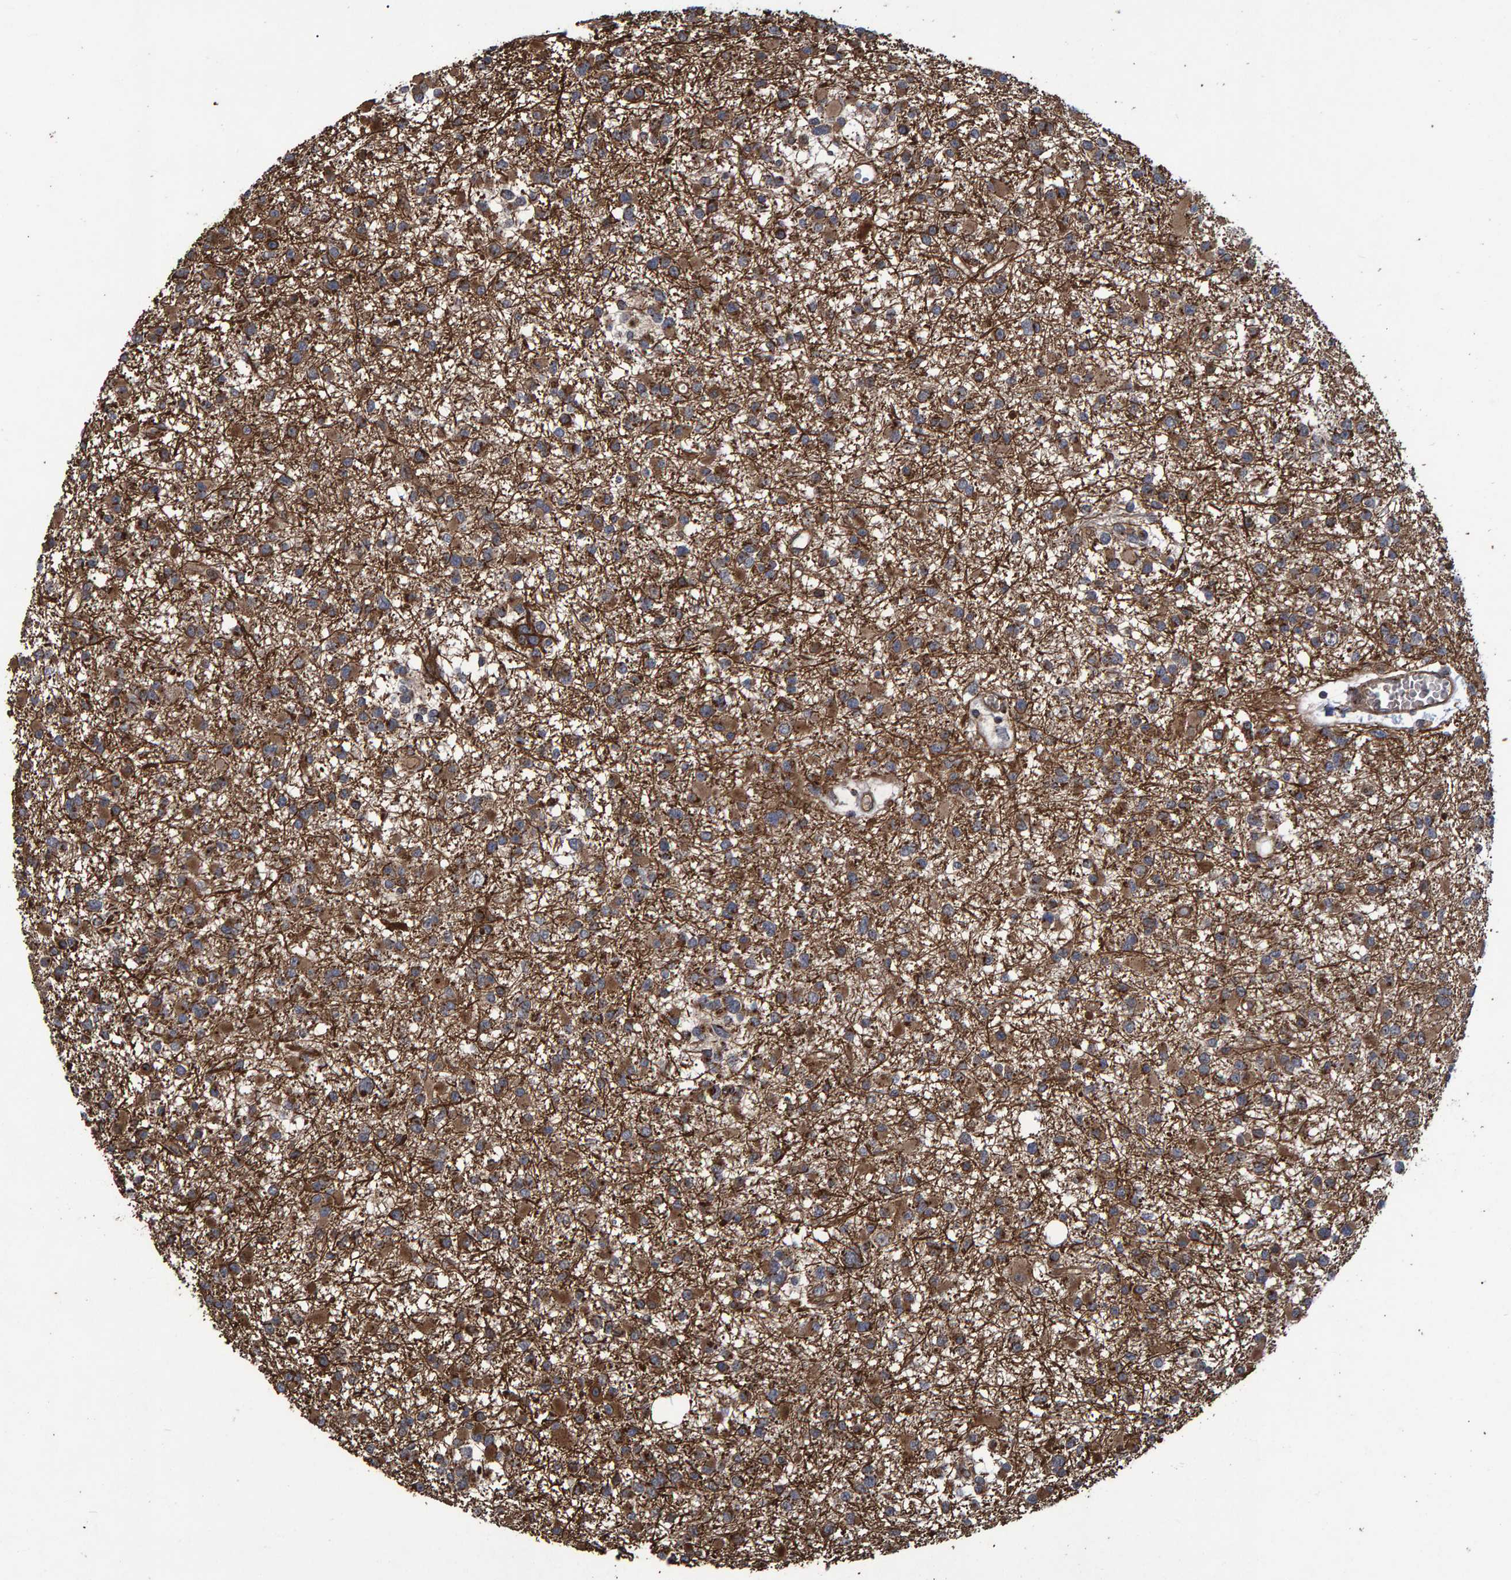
{"staining": {"intensity": "moderate", "quantity": ">75%", "location": "cytoplasmic/membranous"}, "tissue": "glioma", "cell_type": "Tumor cells", "image_type": "cancer", "snomed": [{"axis": "morphology", "description": "Glioma, malignant, Low grade"}, {"axis": "topography", "description": "Brain"}], "caption": "Protein expression analysis of glioma reveals moderate cytoplasmic/membranous expression in about >75% of tumor cells.", "gene": "TRIM68", "patient": {"sex": "female", "age": 22}}